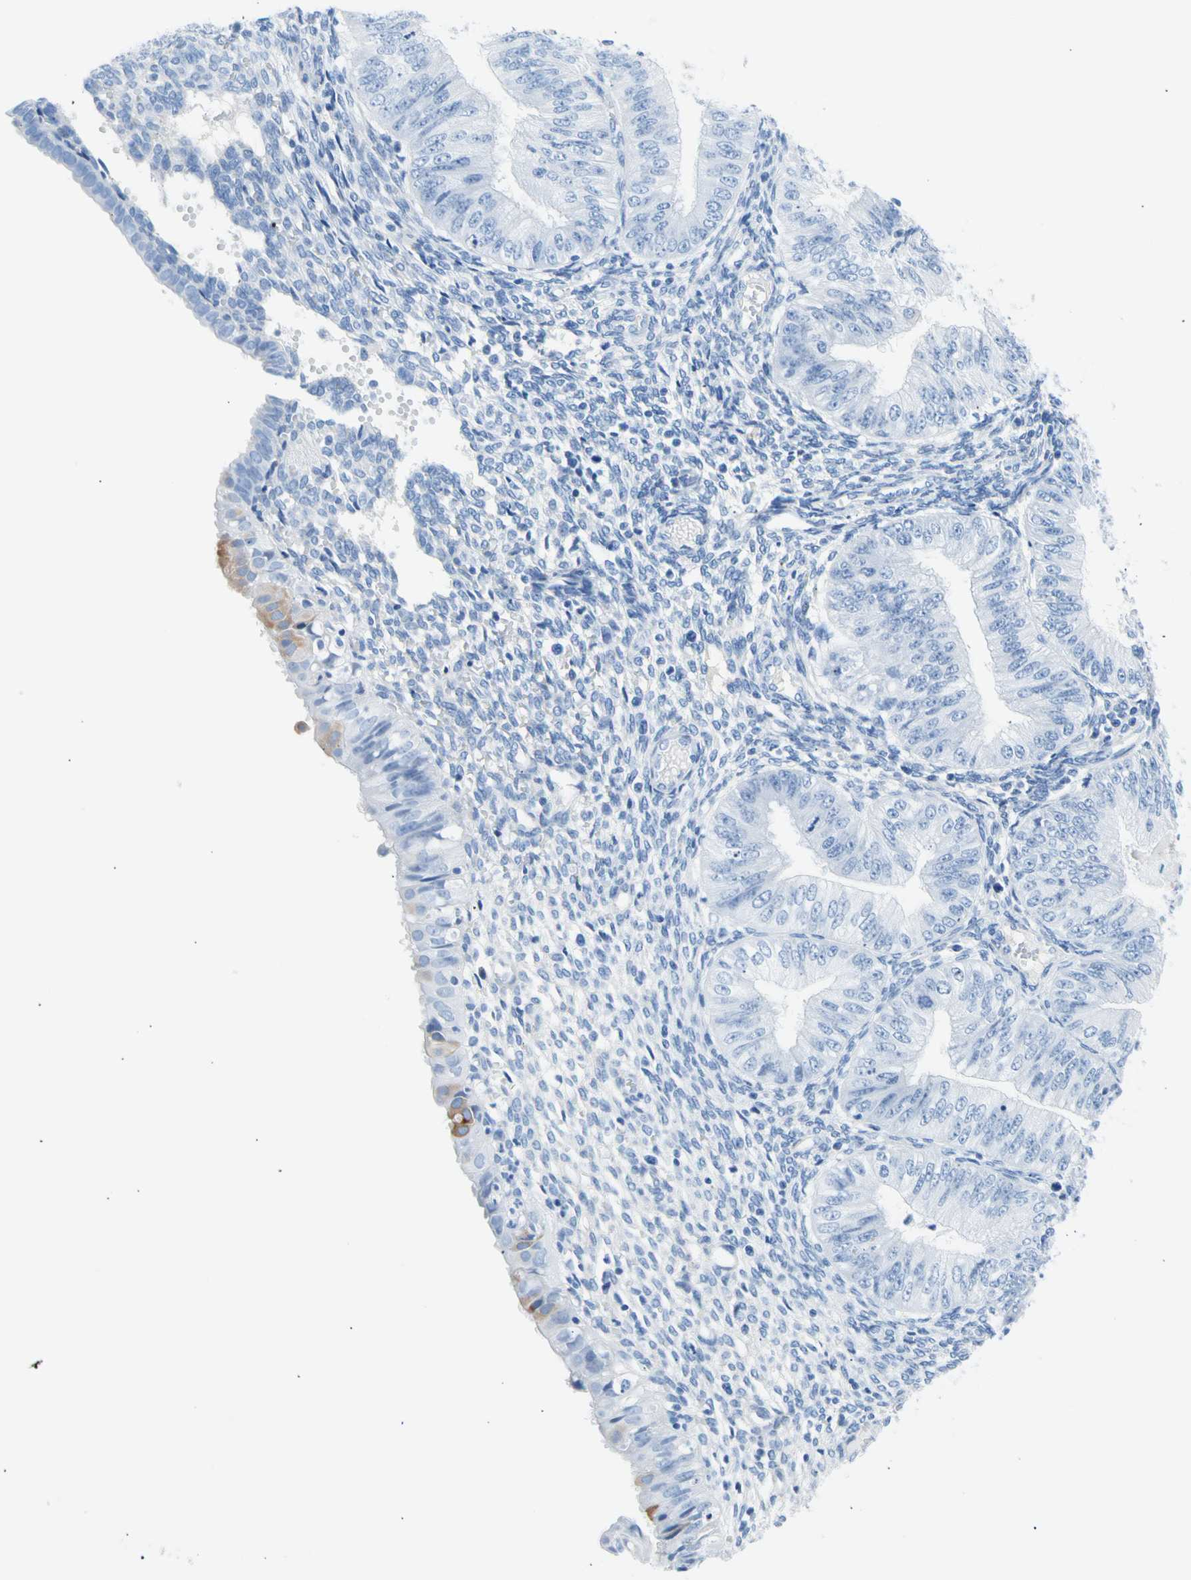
{"staining": {"intensity": "negative", "quantity": "none", "location": "none"}, "tissue": "endometrial cancer", "cell_type": "Tumor cells", "image_type": "cancer", "snomed": [{"axis": "morphology", "description": "Normal tissue, NOS"}, {"axis": "morphology", "description": "Adenocarcinoma, NOS"}, {"axis": "topography", "description": "Endometrium"}], "caption": "An IHC image of endometrial cancer is shown. There is no staining in tumor cells of endometrial cancer.", "gene": "CEL", "patient": {"sex": "female", "age": 53}}